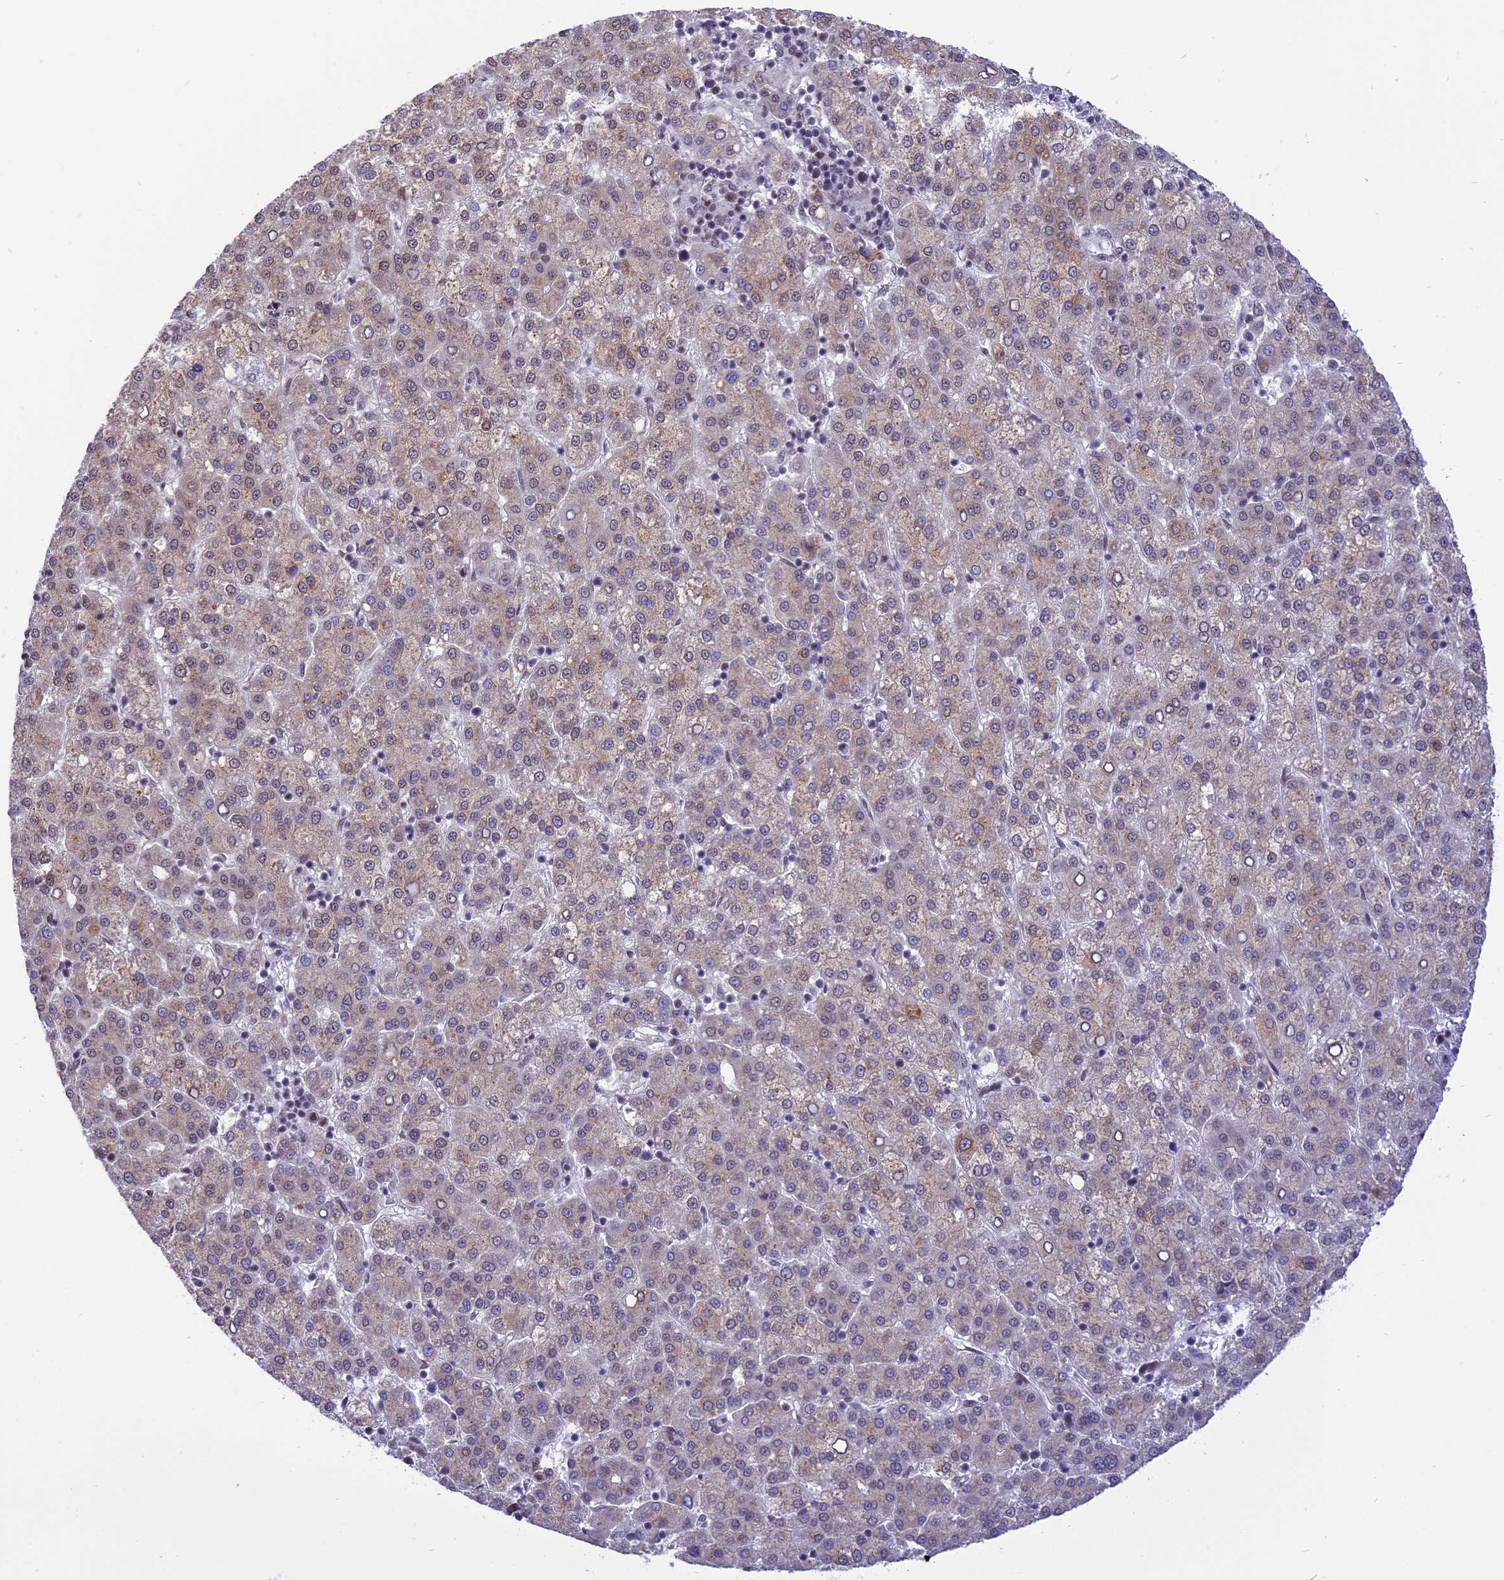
{"staining": {"intensity": "weak", "quantity": ">75%", "location": "cytoplasmic/membranous"}, "tissue": "liver cancer", "cell_type": "Tumor cells", "image_type": "cancer", "snomed": [{"axis": "morphology", "description": "Carcinoma, Hepatocellular, NOS"}, {"axis": "topography", "description": "Liver"}], "caption": "Weak cytoplasmic/membranous protein positivity is seen in about >75% of tumor cells in hepatocellular carcinoma (liver).", "gene": "ZNF837", "patient": {"sex": "female", "age": 58}}